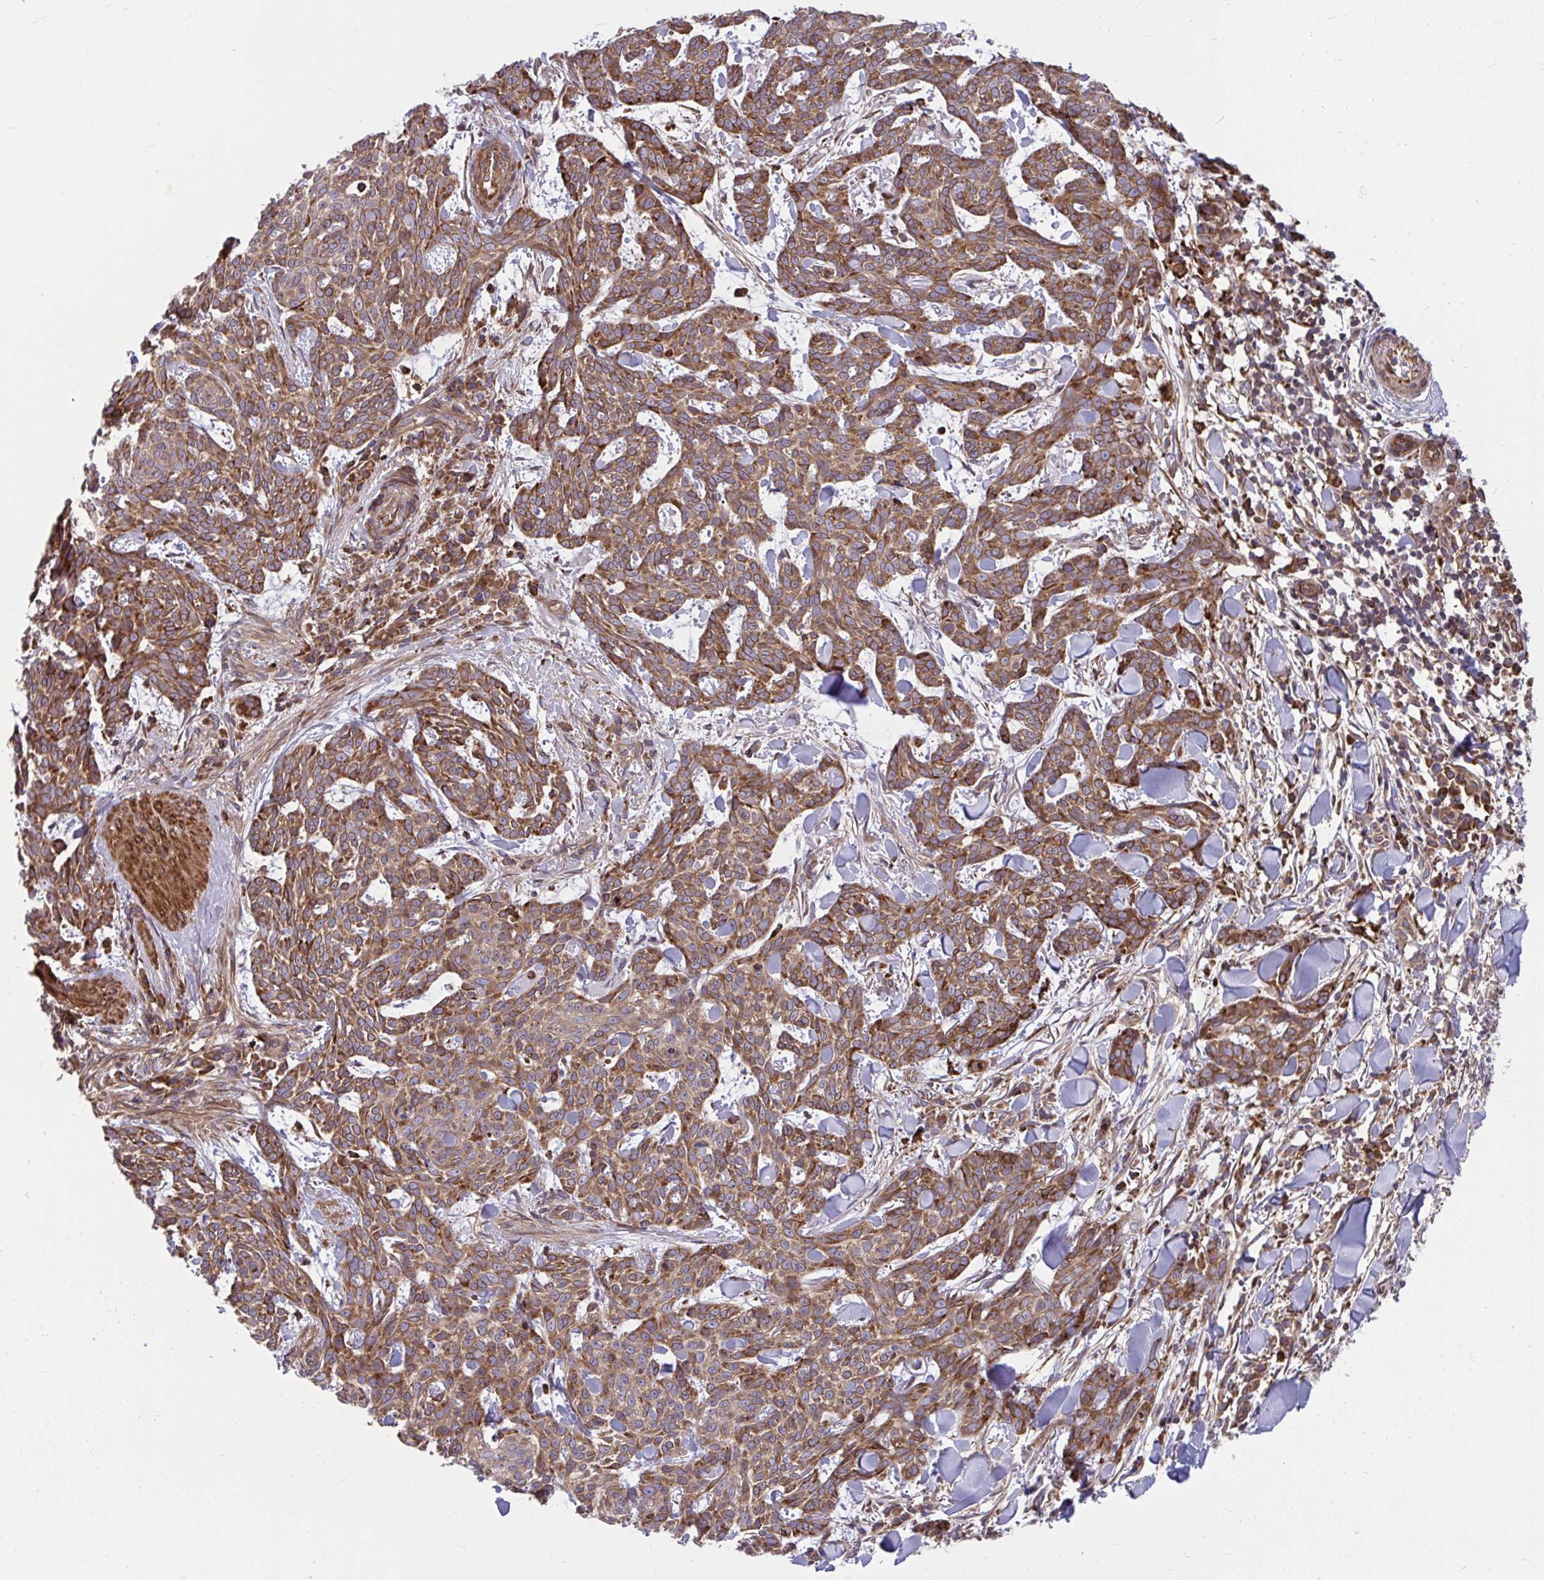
{"staining": {"intensity": "moderate", "quantity": ">75%", "location": "cytoplasmic/membranous"}, "tissue": "skin cancer", "cell_type": "Tumor cells", "image_type": "cancer", "snomed": [{"axis": "morphology", "description": "Basal cell carcinoma"}, {"axis": "topography", "description": "Skin"}], "caption": "A brown stain labels moderate cytoplasmic/membranous expression of a protein in skin basal cell carcinoma tumor cells.", "gene": "STIM2", "patient": {"sex": "female", "age": 93}}